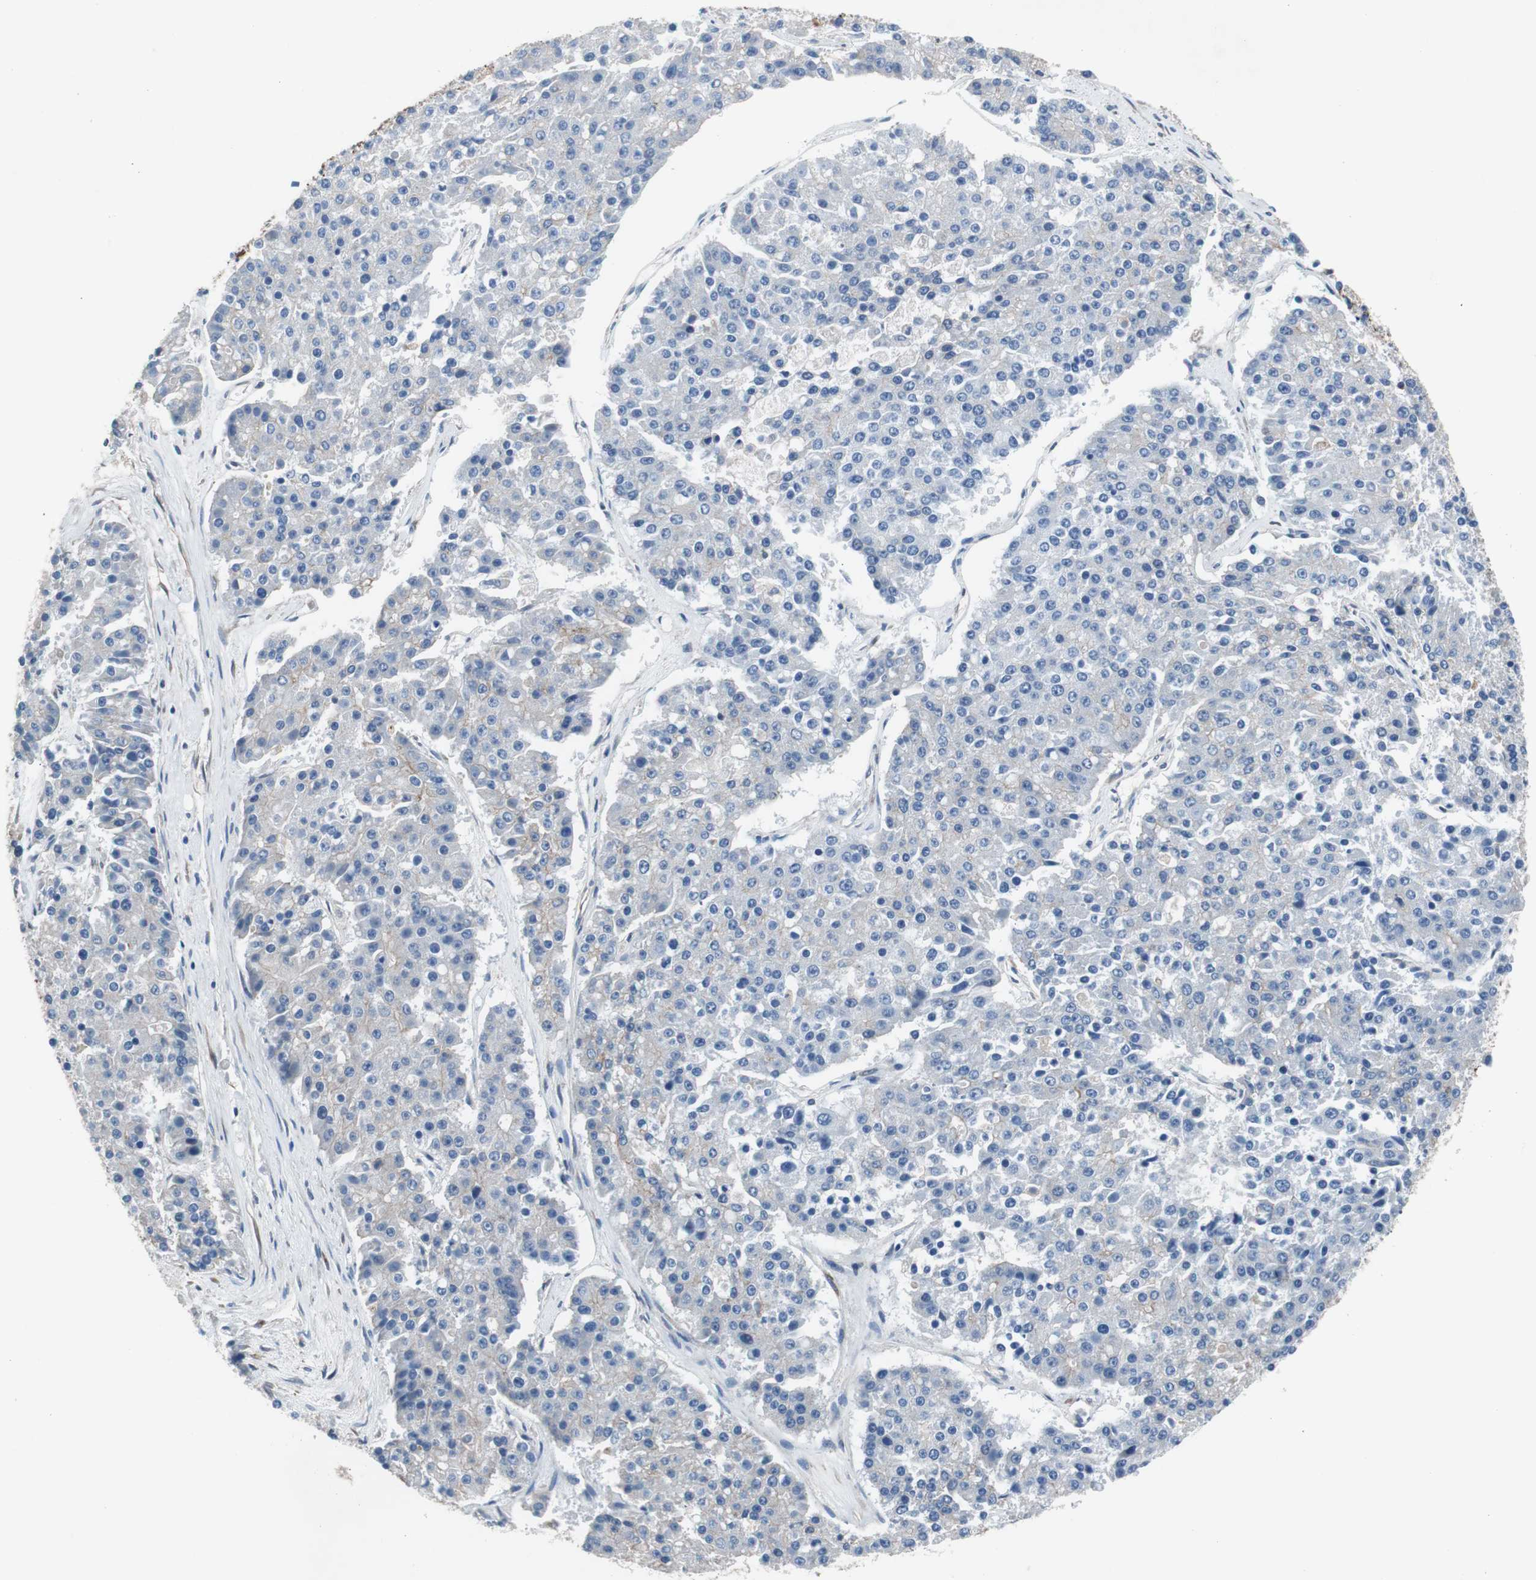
{"staining": {"intensity": "negative", "quantity": "none", "location": "none"}, "tissue": "pancreatic cancer", "cell_type": "Tumor cells", "image_type": "cancer", "snomed": [{"axis": "morphology", "description": "Adenocarcinoma, NOS"}, {"axis": "topography", "description": "Pancreas"}], "caption": "There is no significant staining in tumor cells of pancreatic cancer (adenocarcinoma). (DAB immunohistochemistry (IHC), high magnification).", "gene": "KIF3B", "patient": {"sex": "male", "age": 50}}